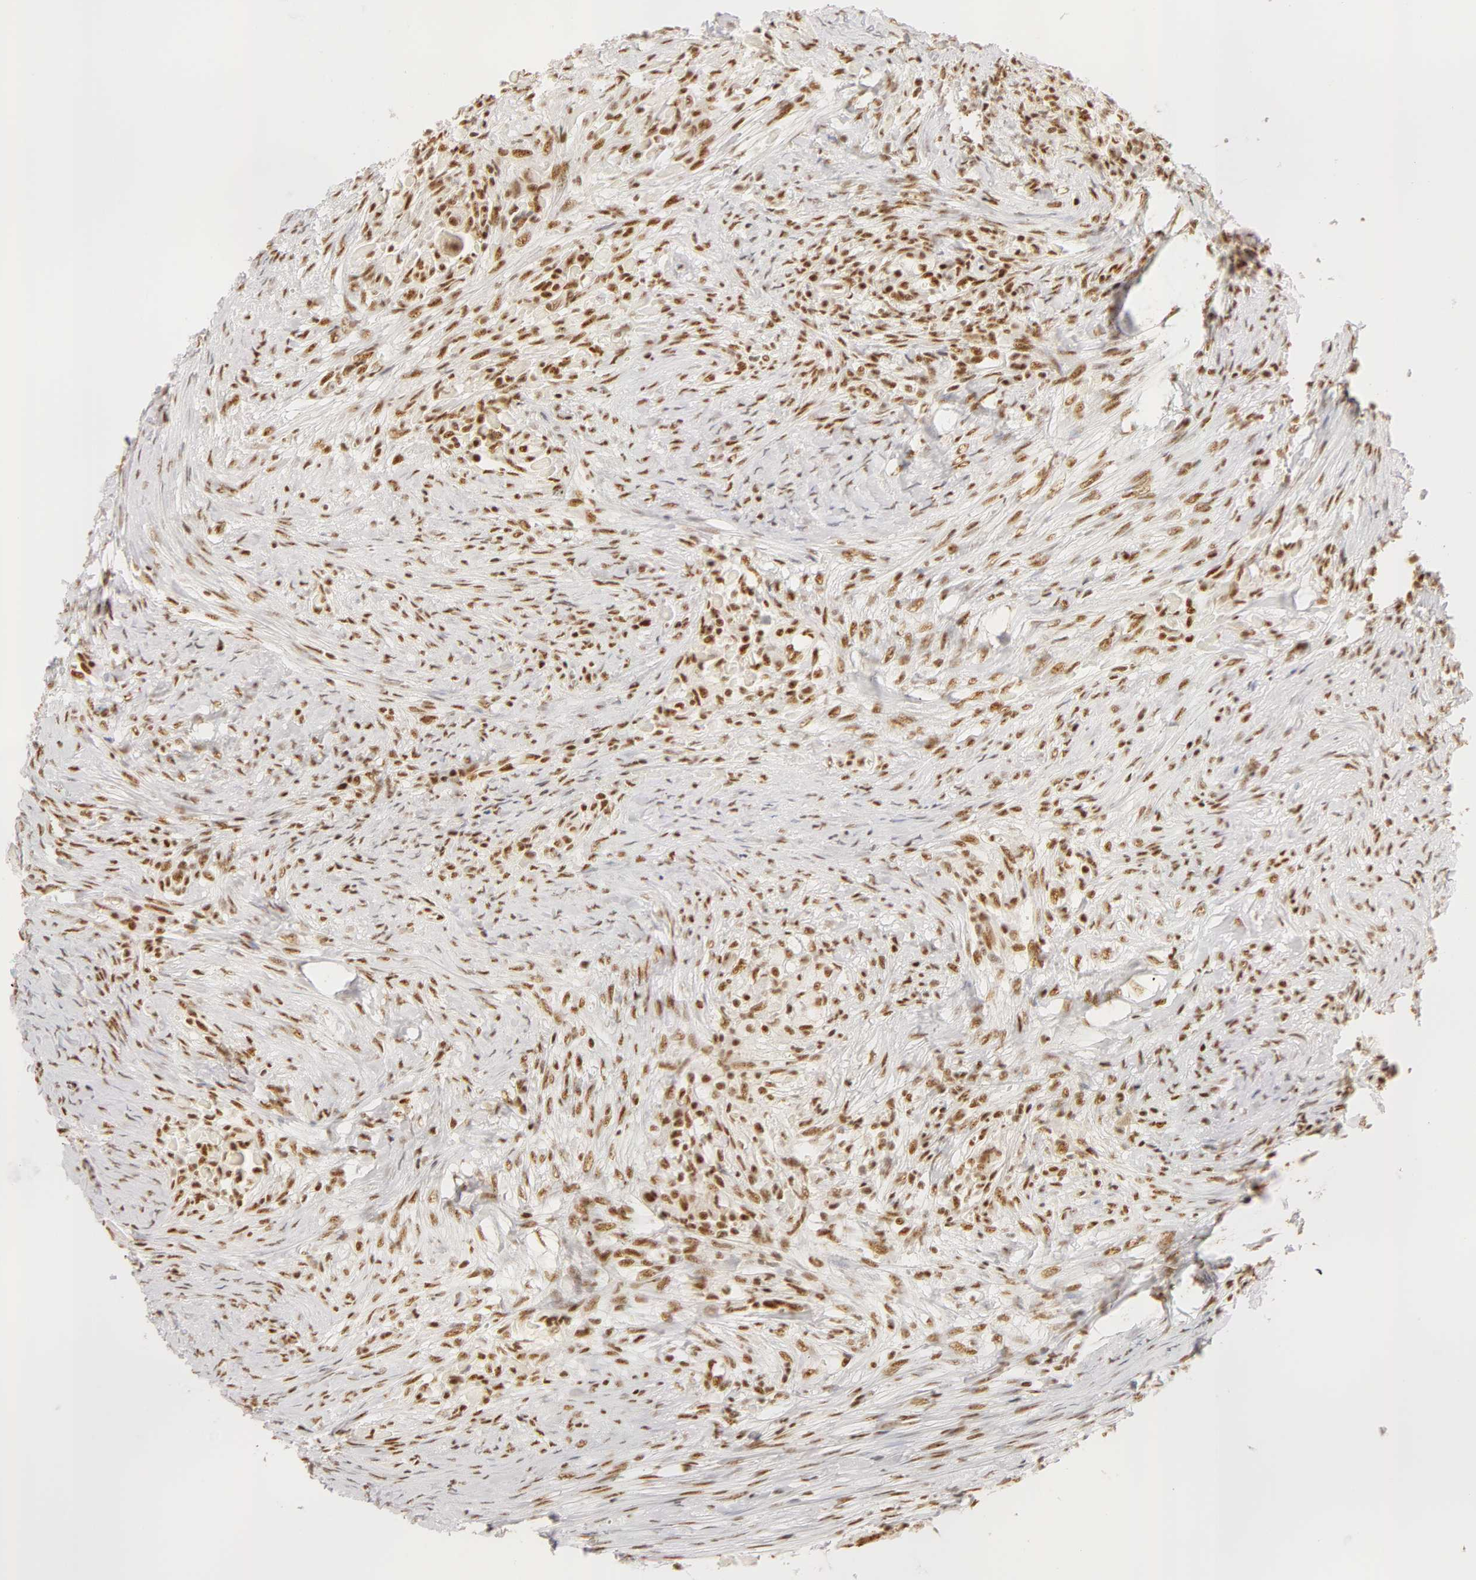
{"staining": {"intensity": "moderate", "quantity": ">75%", "location": "nuclear"}, "tissue": "head and neck cancer", "cell_type": "Tumor cells", "image_type": "cancer", "snomed": [{"axis": "morphology", "description": "Squamous cell carcinoma, NOS"}, {"axis": "topography", "description": "Head-Neck"}], "caption": "Head and neck squamous cell carcinoma was stained to show a protein in brown. There is medium levels of moderate nuclear expression in approximately >75% of tumor cells.", "gene": "RBM39", "patient": {"sex": "male", "age": 64}}